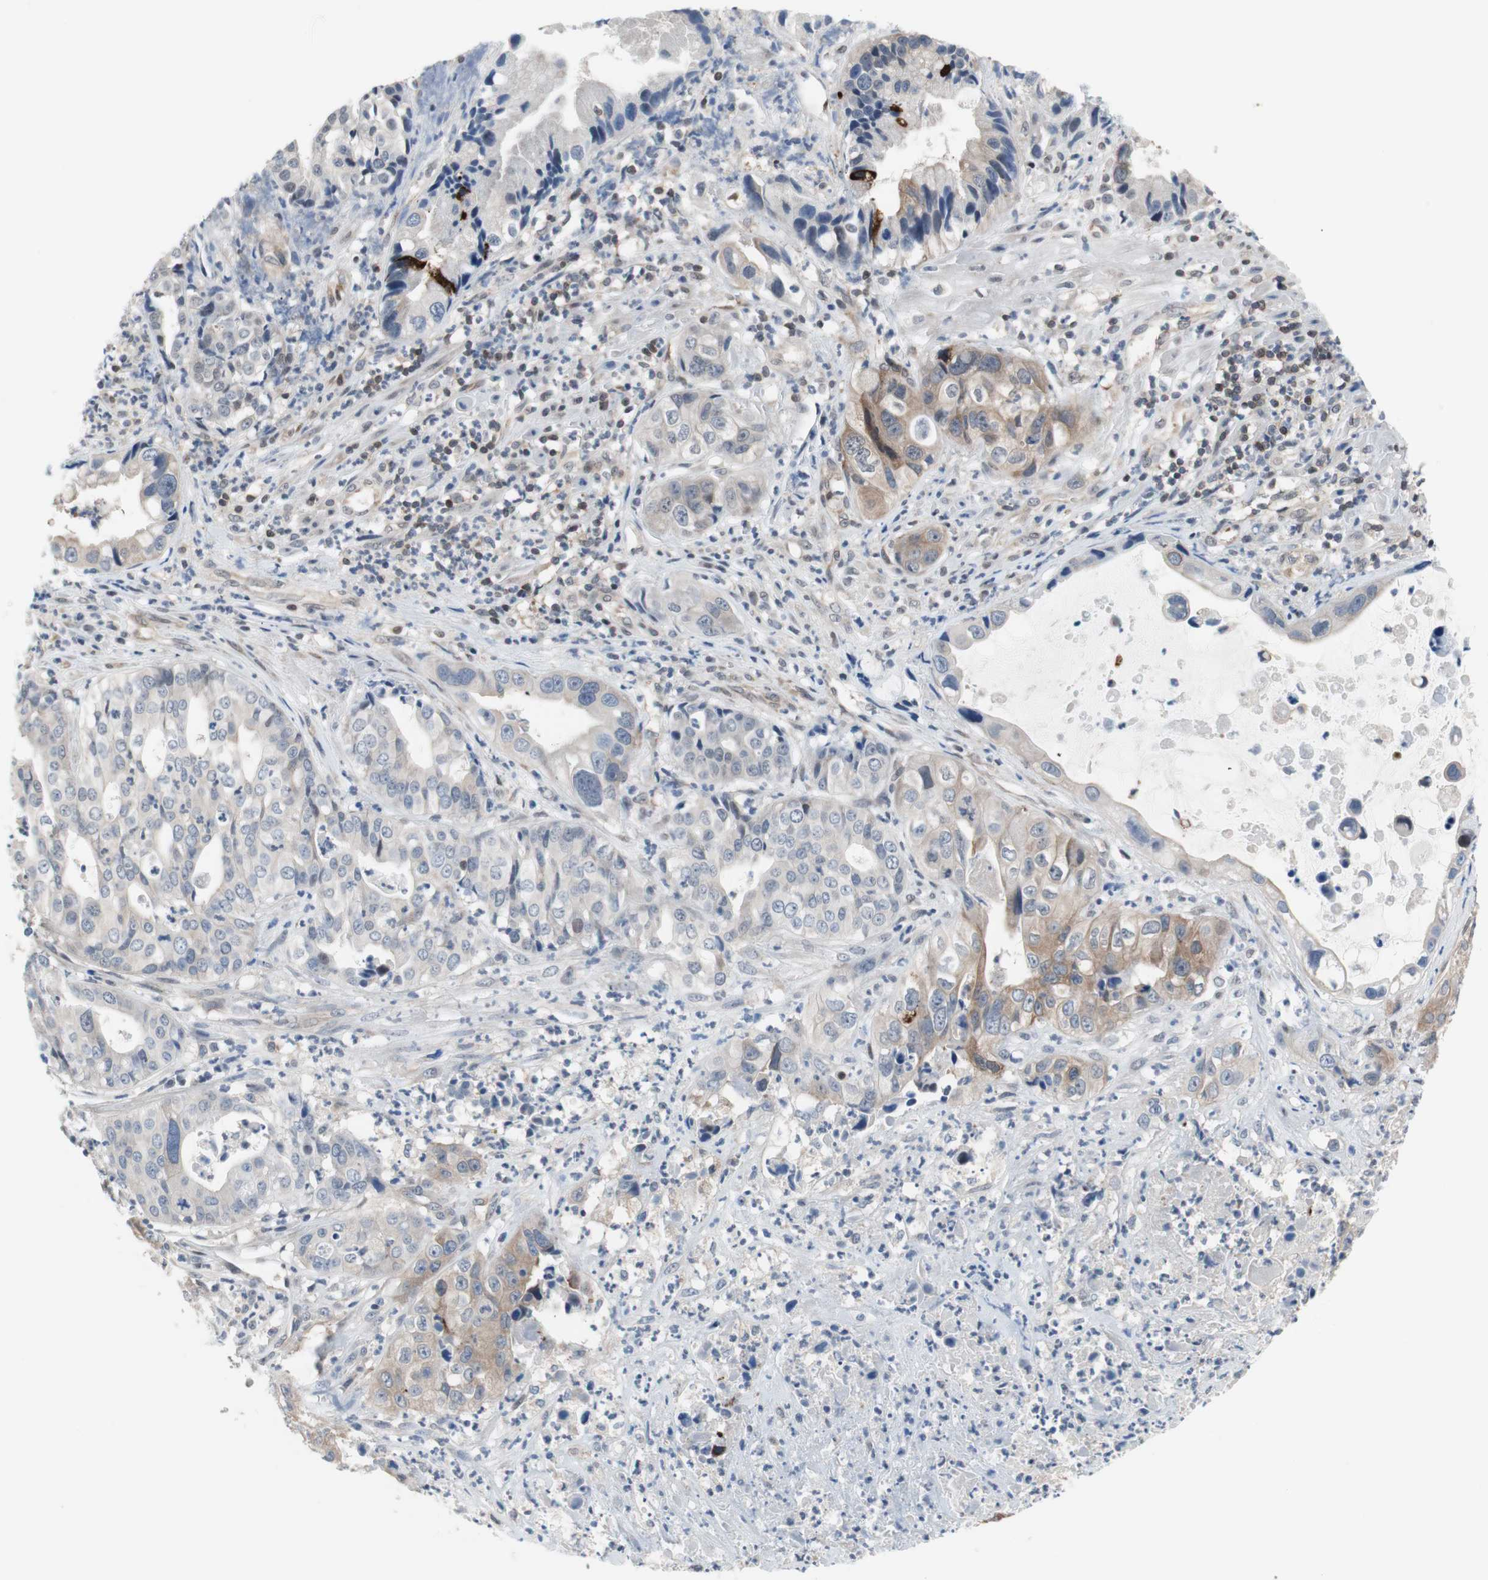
{"staining": {"intensity": "moderate", "quantity": "<25%", "location": "cytoplasmic/membranous"}, "tissue": "liver cancer", "cell_type": "Tumor cells", "image_type": "cancer", "snomed": [{"axis": "morphology", "description": "Cholangiocarcinoma"}, {"axis": "topography", "description": "Liver"}], "caption": "The photomicrograph displays immunohistochemical staining of liver cancer. There is moderate cytoplasmic/membranous staining is present in about <25% of tumor cells.", "gene": "ZNF512B", "patient": {"sex": "female", "age": 61}}